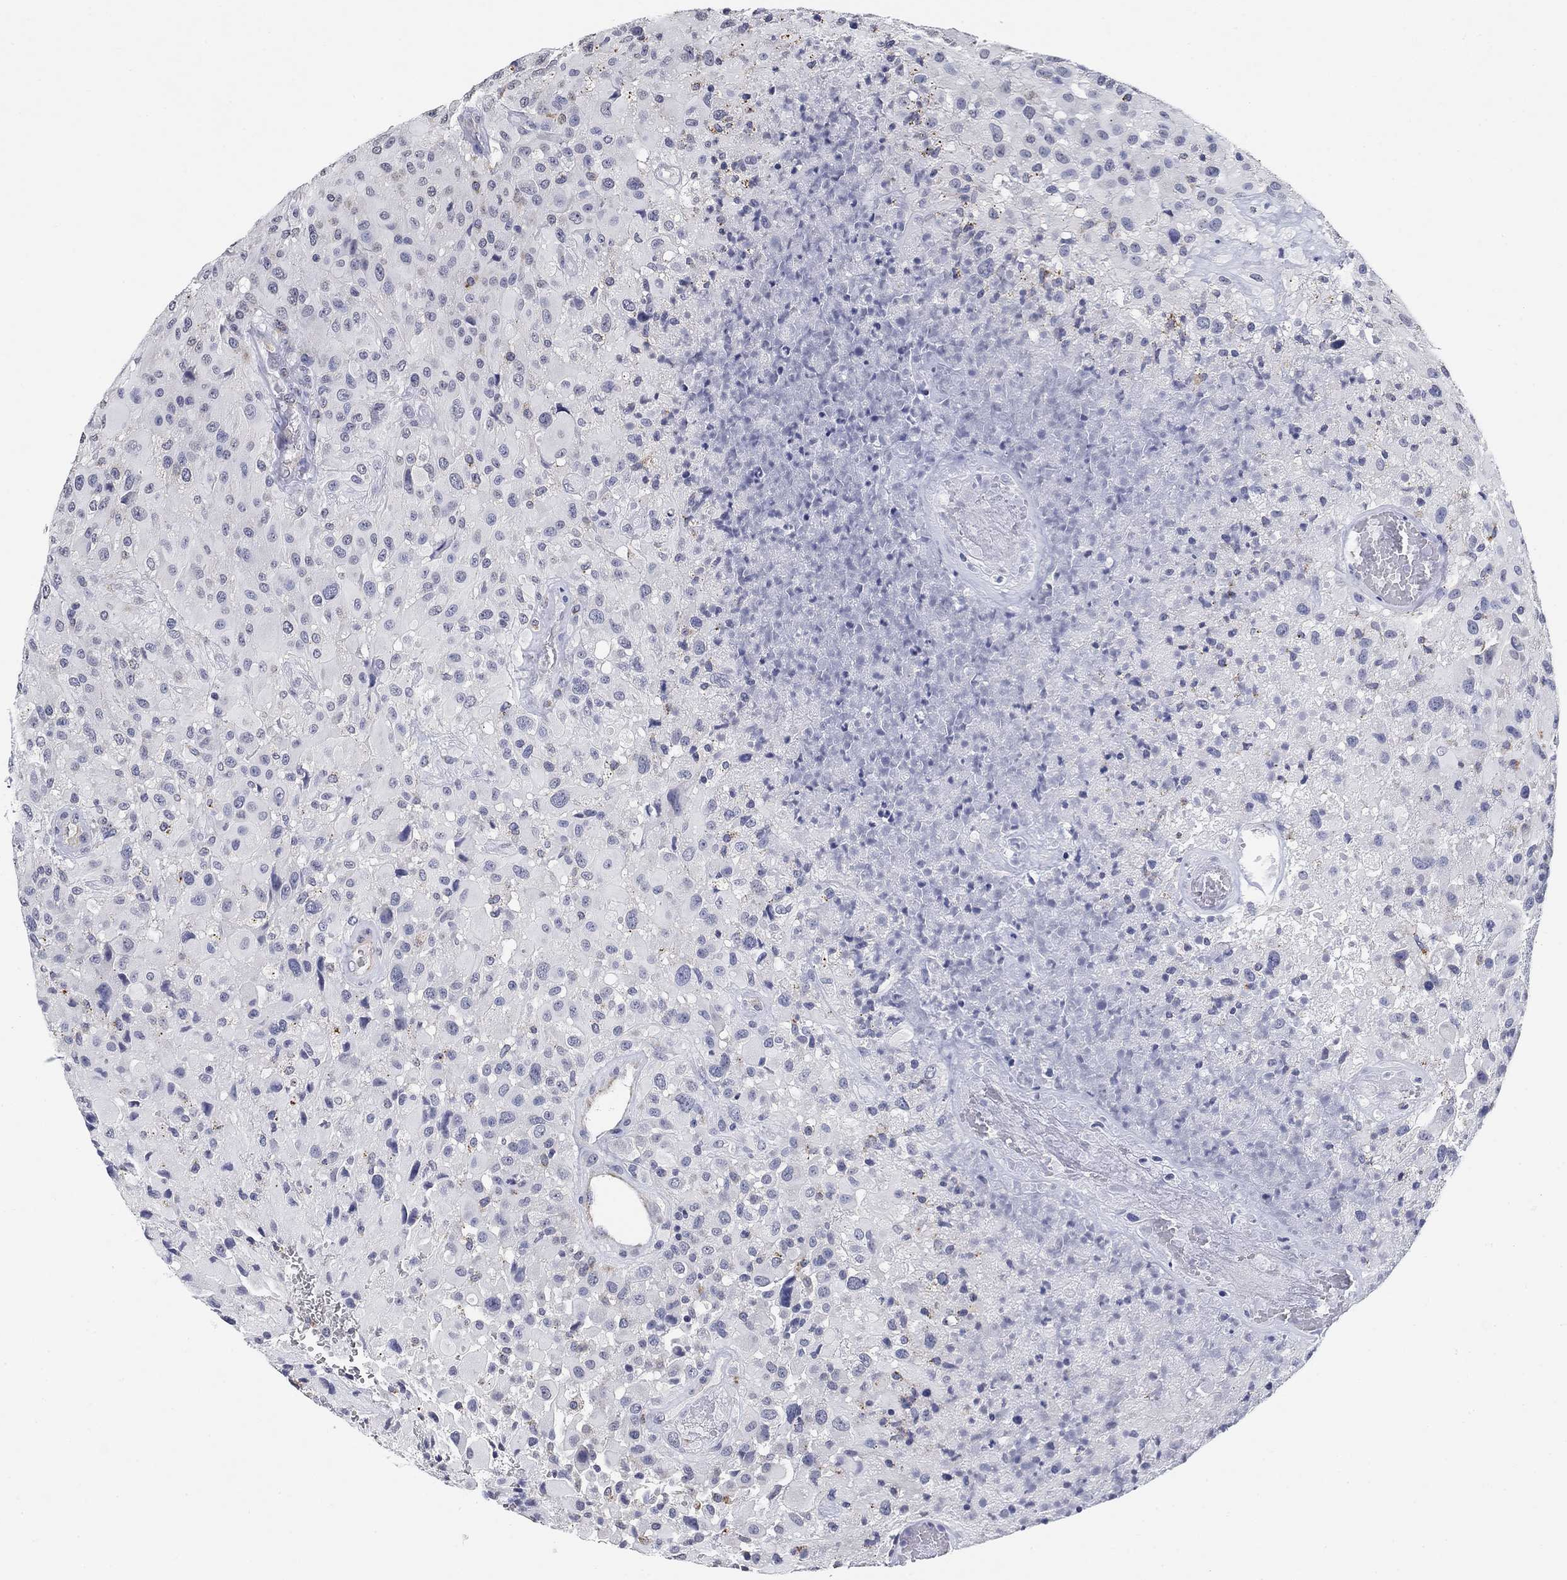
{"staining": {"intensity": "negative", "quantity": "none", "location": "none"}, "tissue": "glioma", "cell_type": "Tumor cells", "image_type": "cancer", "snomed": [{"axis": "morphology", "description": "Glioma, malignant, High grade"}, {"axis": "topography", "description": "Cerebral cortex"}], "caption": "Immunohistochemistry (IHC) histopathology image of neoplastic tissue: glioma stained with DAB reveals no significant protein positivity in tumor cells. Brightfield microscopy of IHC stained with DAB (brown) and hematoxylin (blue), captured at high magnification.", "gene": "OTUB2", "patient": {"sex": "male", "age": 35}}